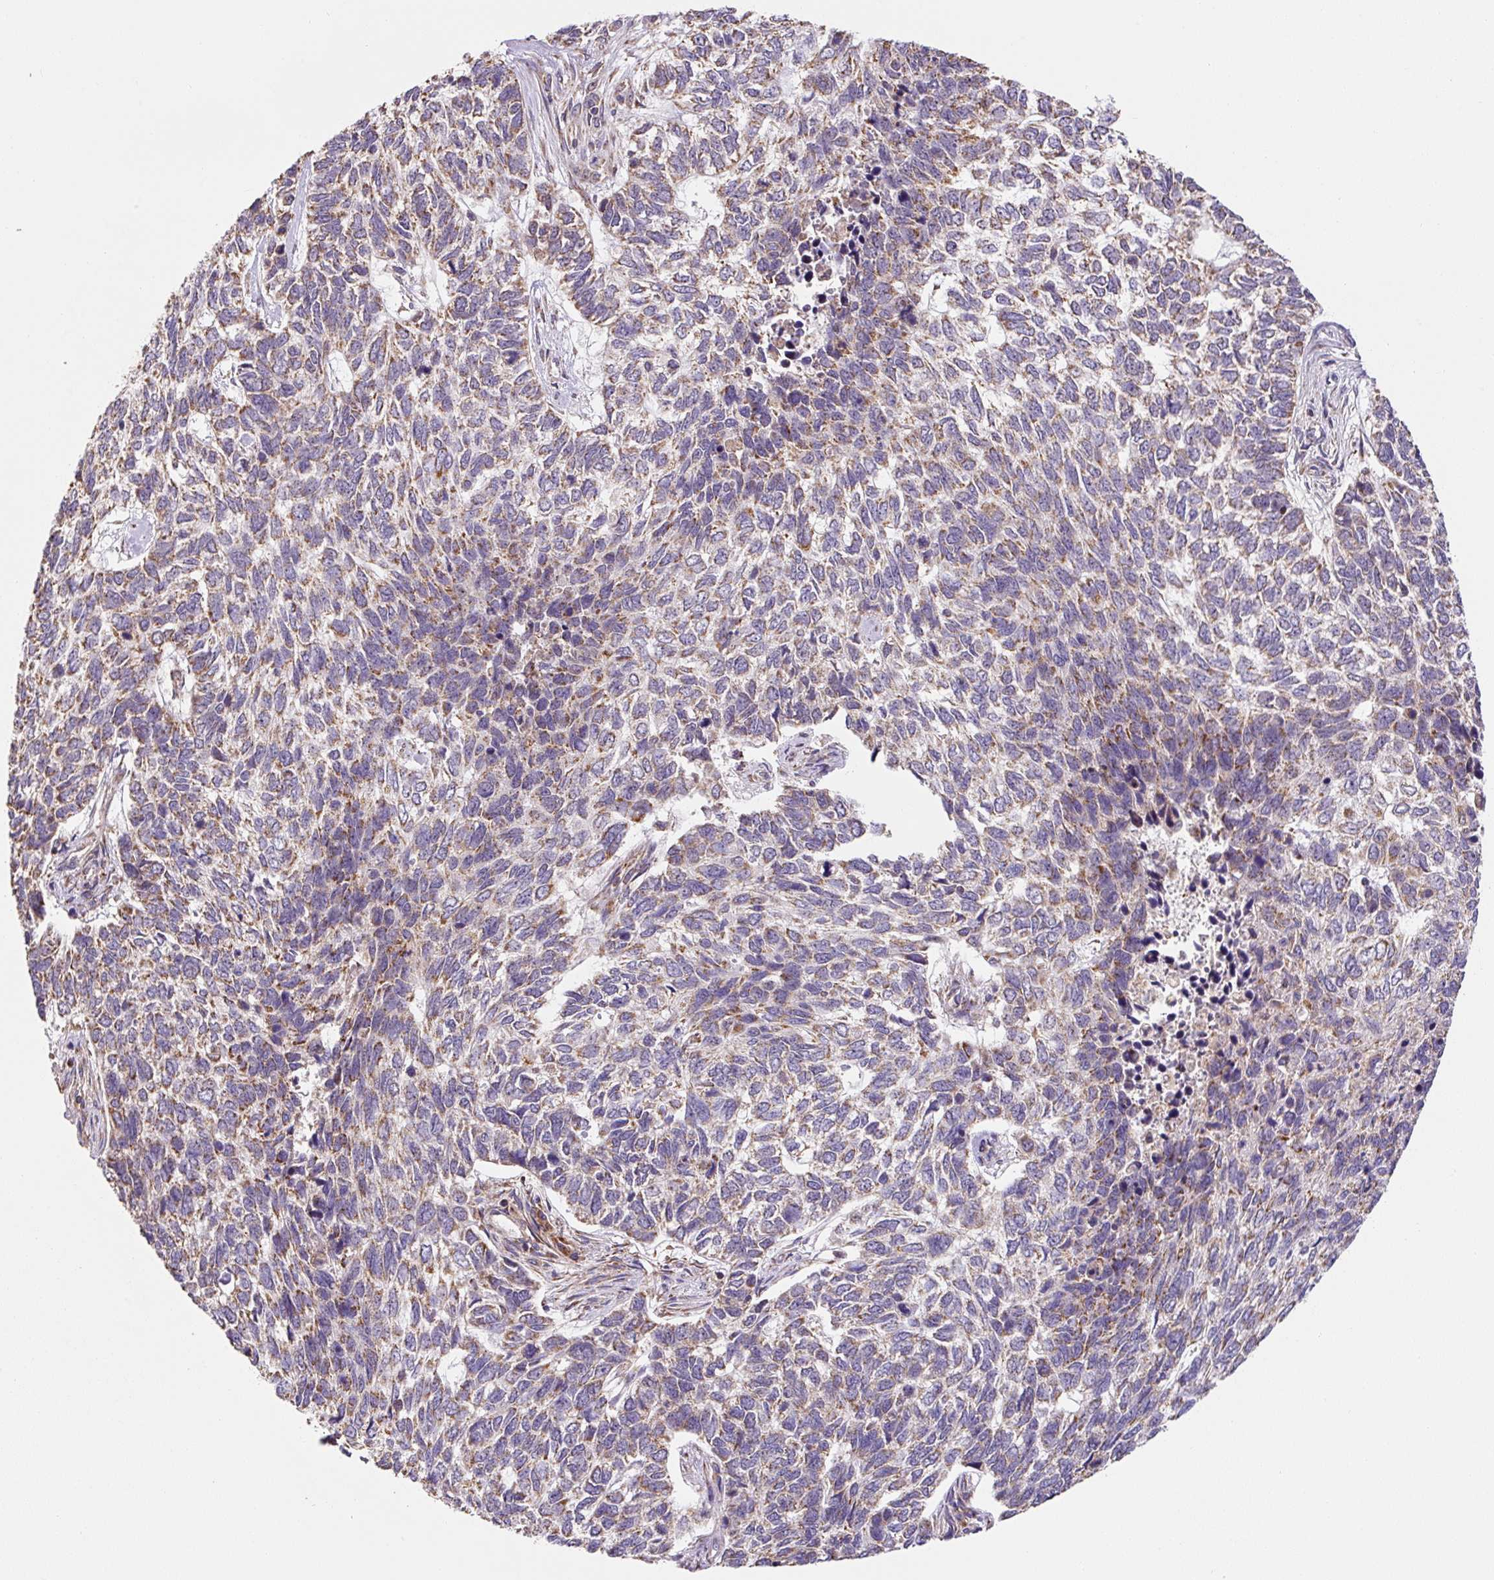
{"staining": {"intensity": "moderate", "quantity": ">75%", "location": "cytoplasmic/membranous"}, "tissue": "skin cancer", "cell_type": "Tumor cells", "image_type": "cancer", "snomed": [{"axis": "morphology", "description": "Basal cell carcinoma"}, {"axis": "topography", "description": "Skin"}], "caption": "Immunohistochemical staining of human skin cancer demonstrates moderate cytoplasmic/membranous protein staining in approximately >75% of tumor cells.", "gene": "MFSD9", "patient": {"sex": "female", "age": 65}}